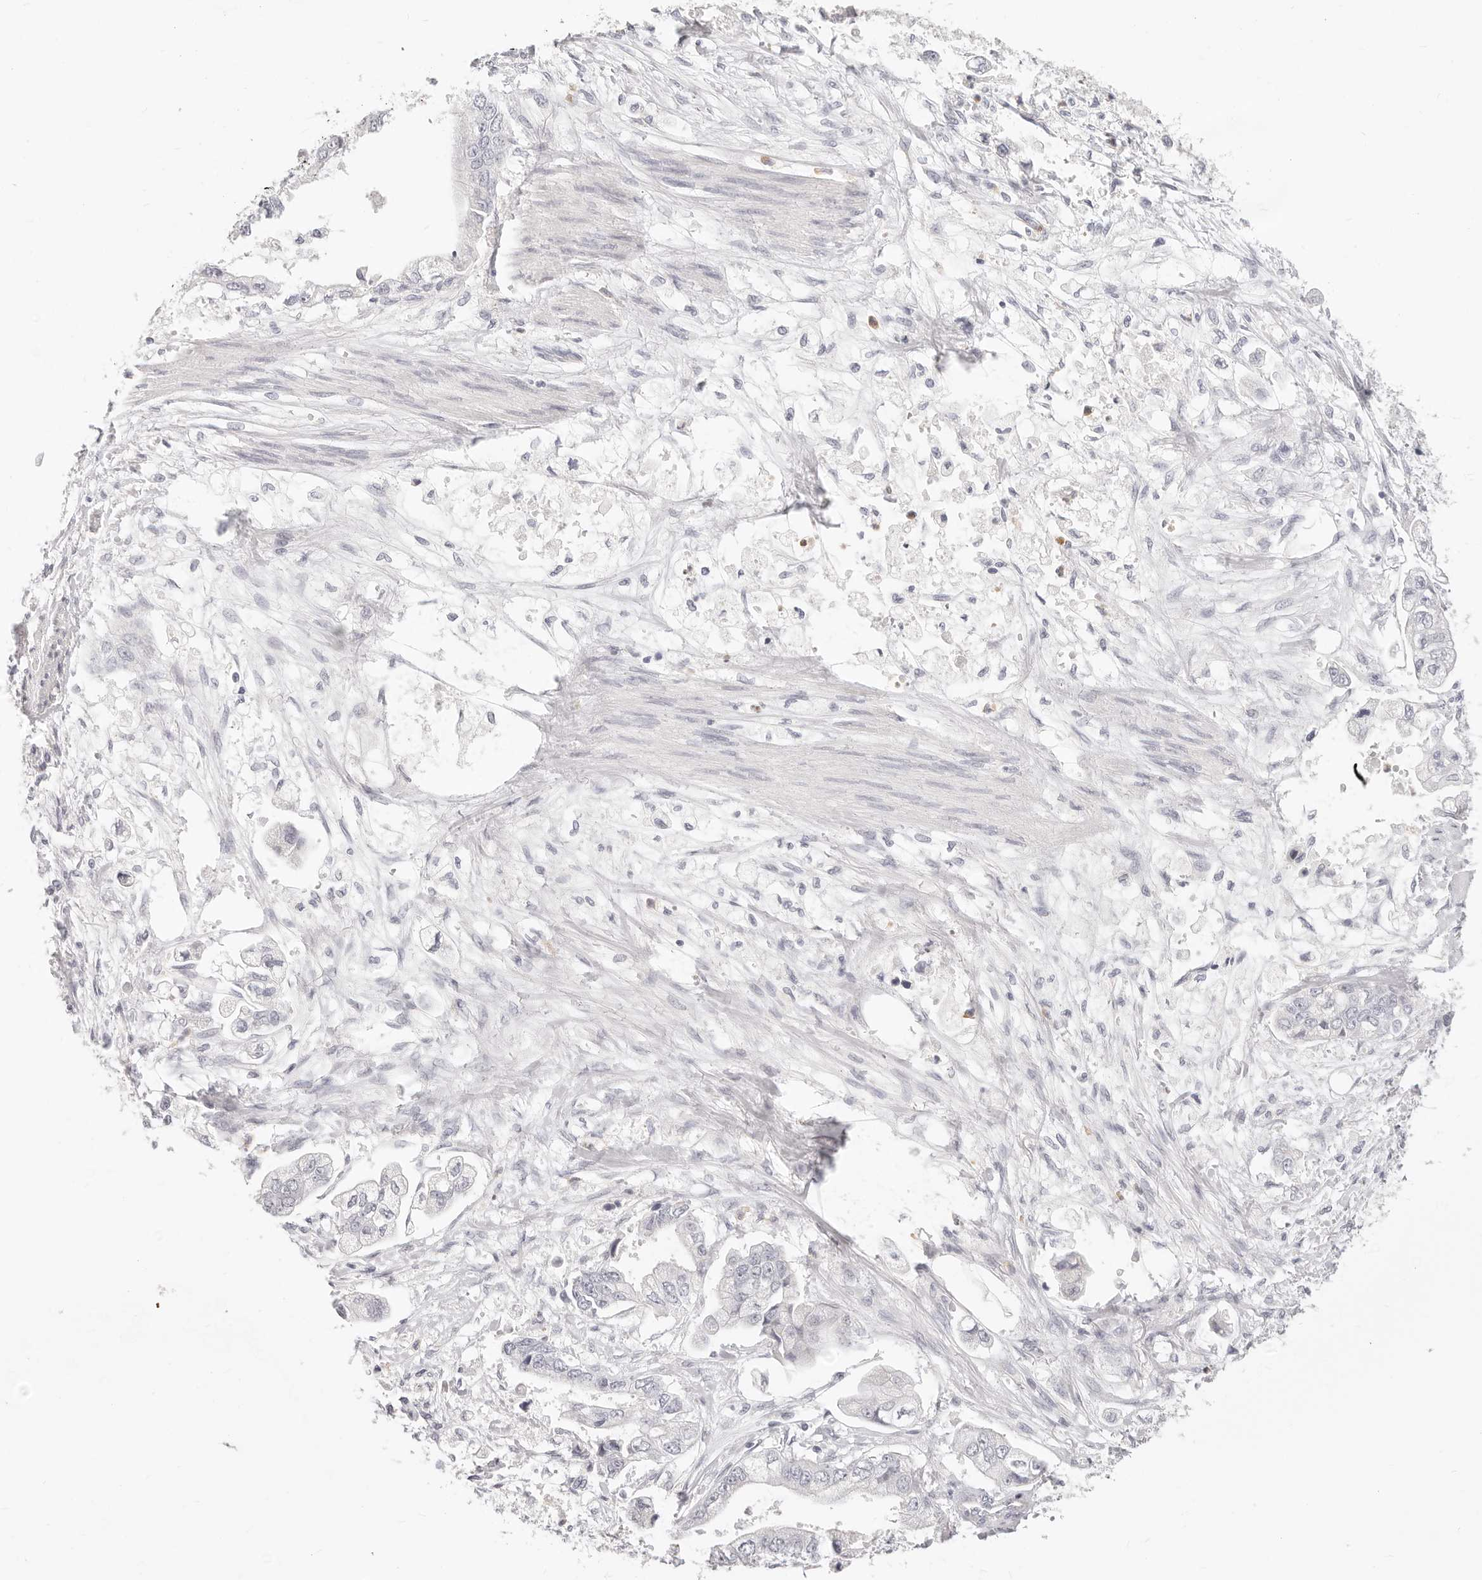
{"staining": {"intensity": "negative", "quantity": "none", "location": "none"}, "tissue": "stomach cancer", "cell_type": "Tumor cells", "image_type": "cancer", "snomed": [{"axis": "morphology", "description": "Adenocarcinoma, NOS"}, {"axis": "topography", "description": "Stomach"}], "caption": "DAB immunohistochemical staining of human stomach cancer shows no significant expression in tumor cells. Nuclei are stained in blue.", "gene": "ASCL1", "patient": {"sex": "male", "age": 62}}